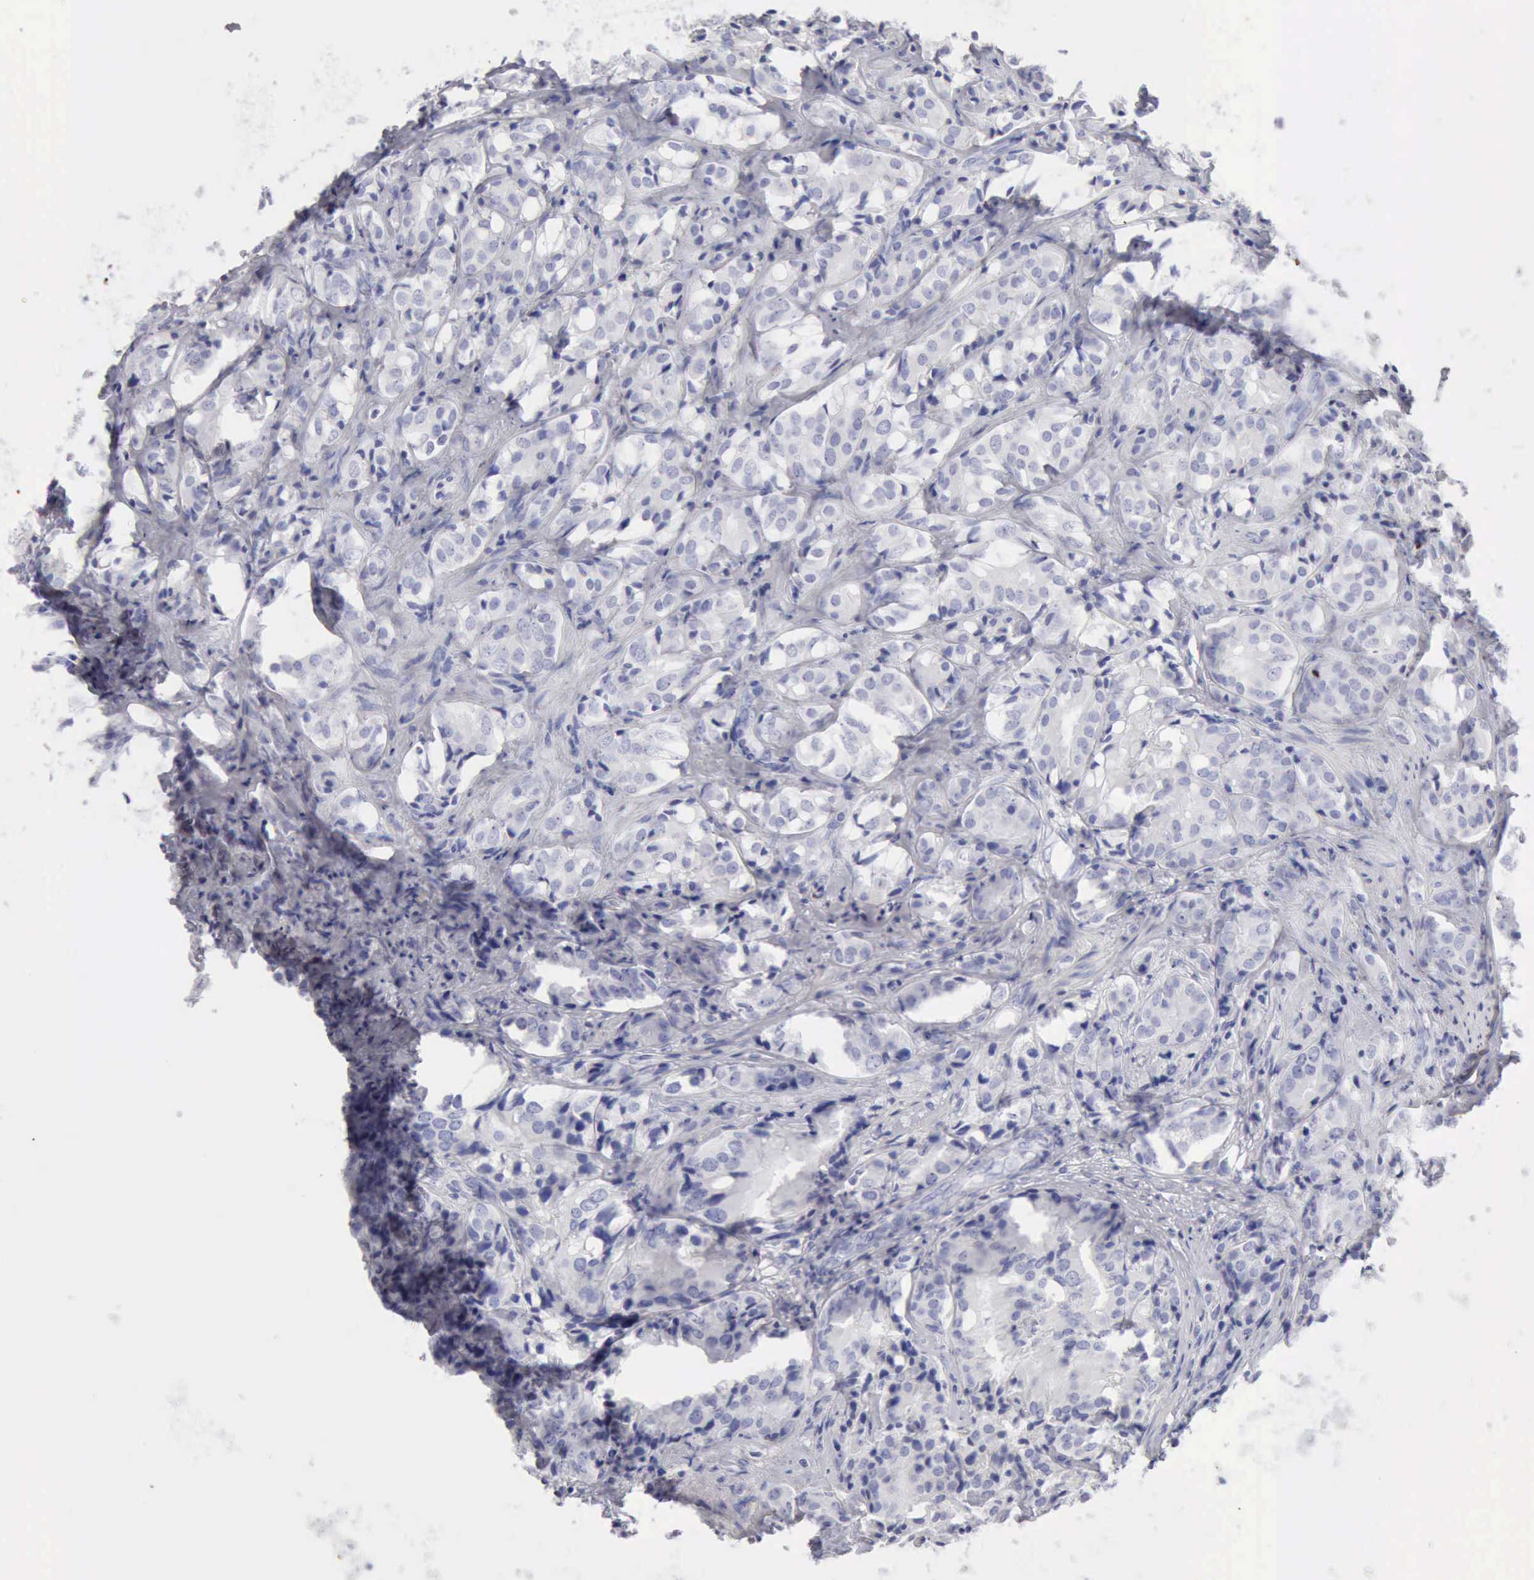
{"staining": {"intensity": "negative", "quantity": "none", "location": "none"}, "tissue": "prostate cancer", "cell_type": "Tumor cells", "image_type": "cancer", "snomed": [{"axis": "morphology", "description": "Adenocarcinoma, High grade"}, {"axis": "topography", "description": "Prostate"}], "caption": "Prostate cancer was stained to show a protein in brown. There is no significant positivity in tumor cells.", "gene": "KRT10", "patient": {"sex": "male", "age": 68}}